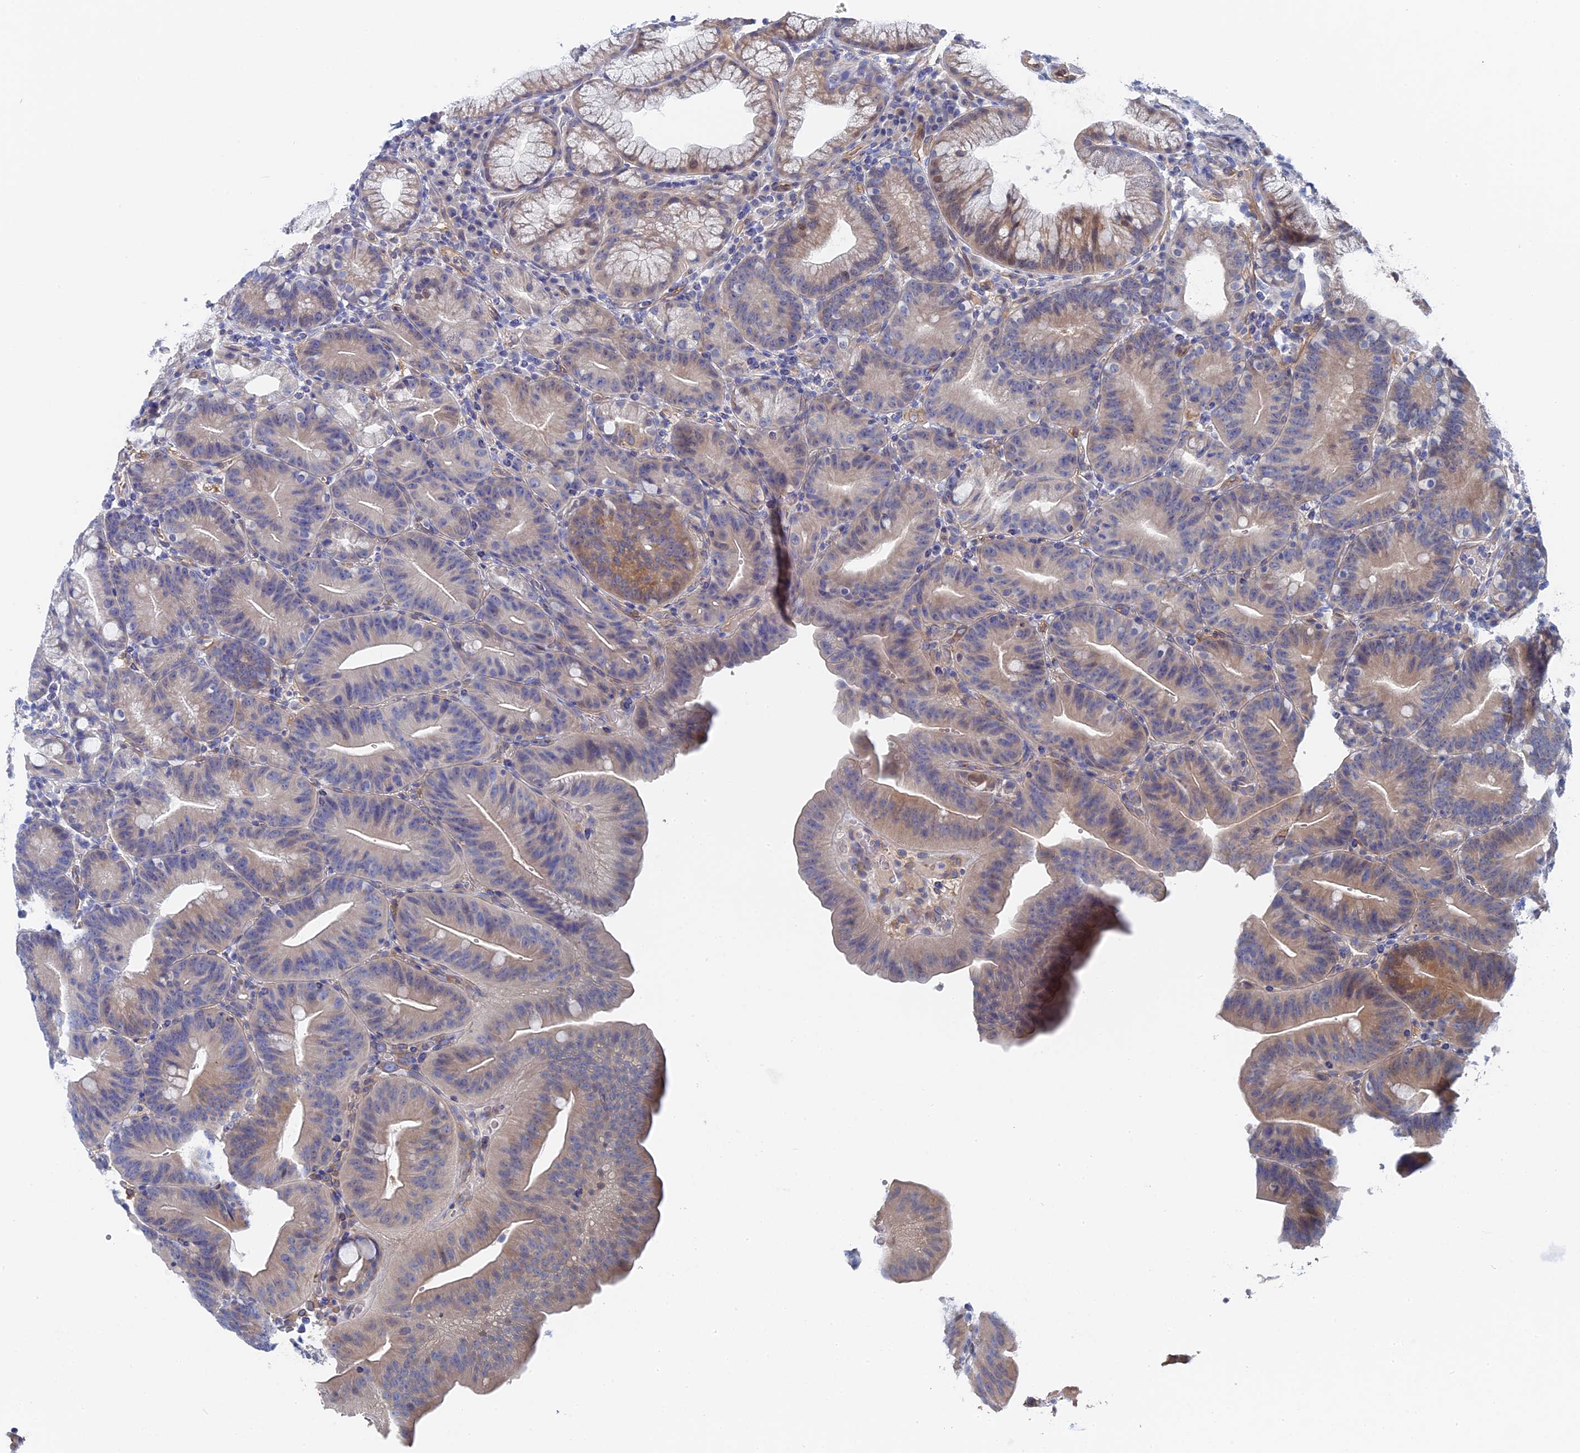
{"staining": {"intensity": "weak", "quantity": "<25%", "location": "cytoplasmic/membranous"}, "tissue": "duodenum", "cell_type": "Glandular cells", "image_type": "normal", "snomed": [{"axis": "morphology", "description": "Normal tissue, NOS"}, {"axis": "topography", "description": "Duodenum"}], "caption": "Protein analysis of benign duodenum displays no significant positivity in glandular cells. (IHC, brightfield microscopy, high magnification).", "gene": "MTHFSD", "patient": {"sex": "male", "age": 54}}